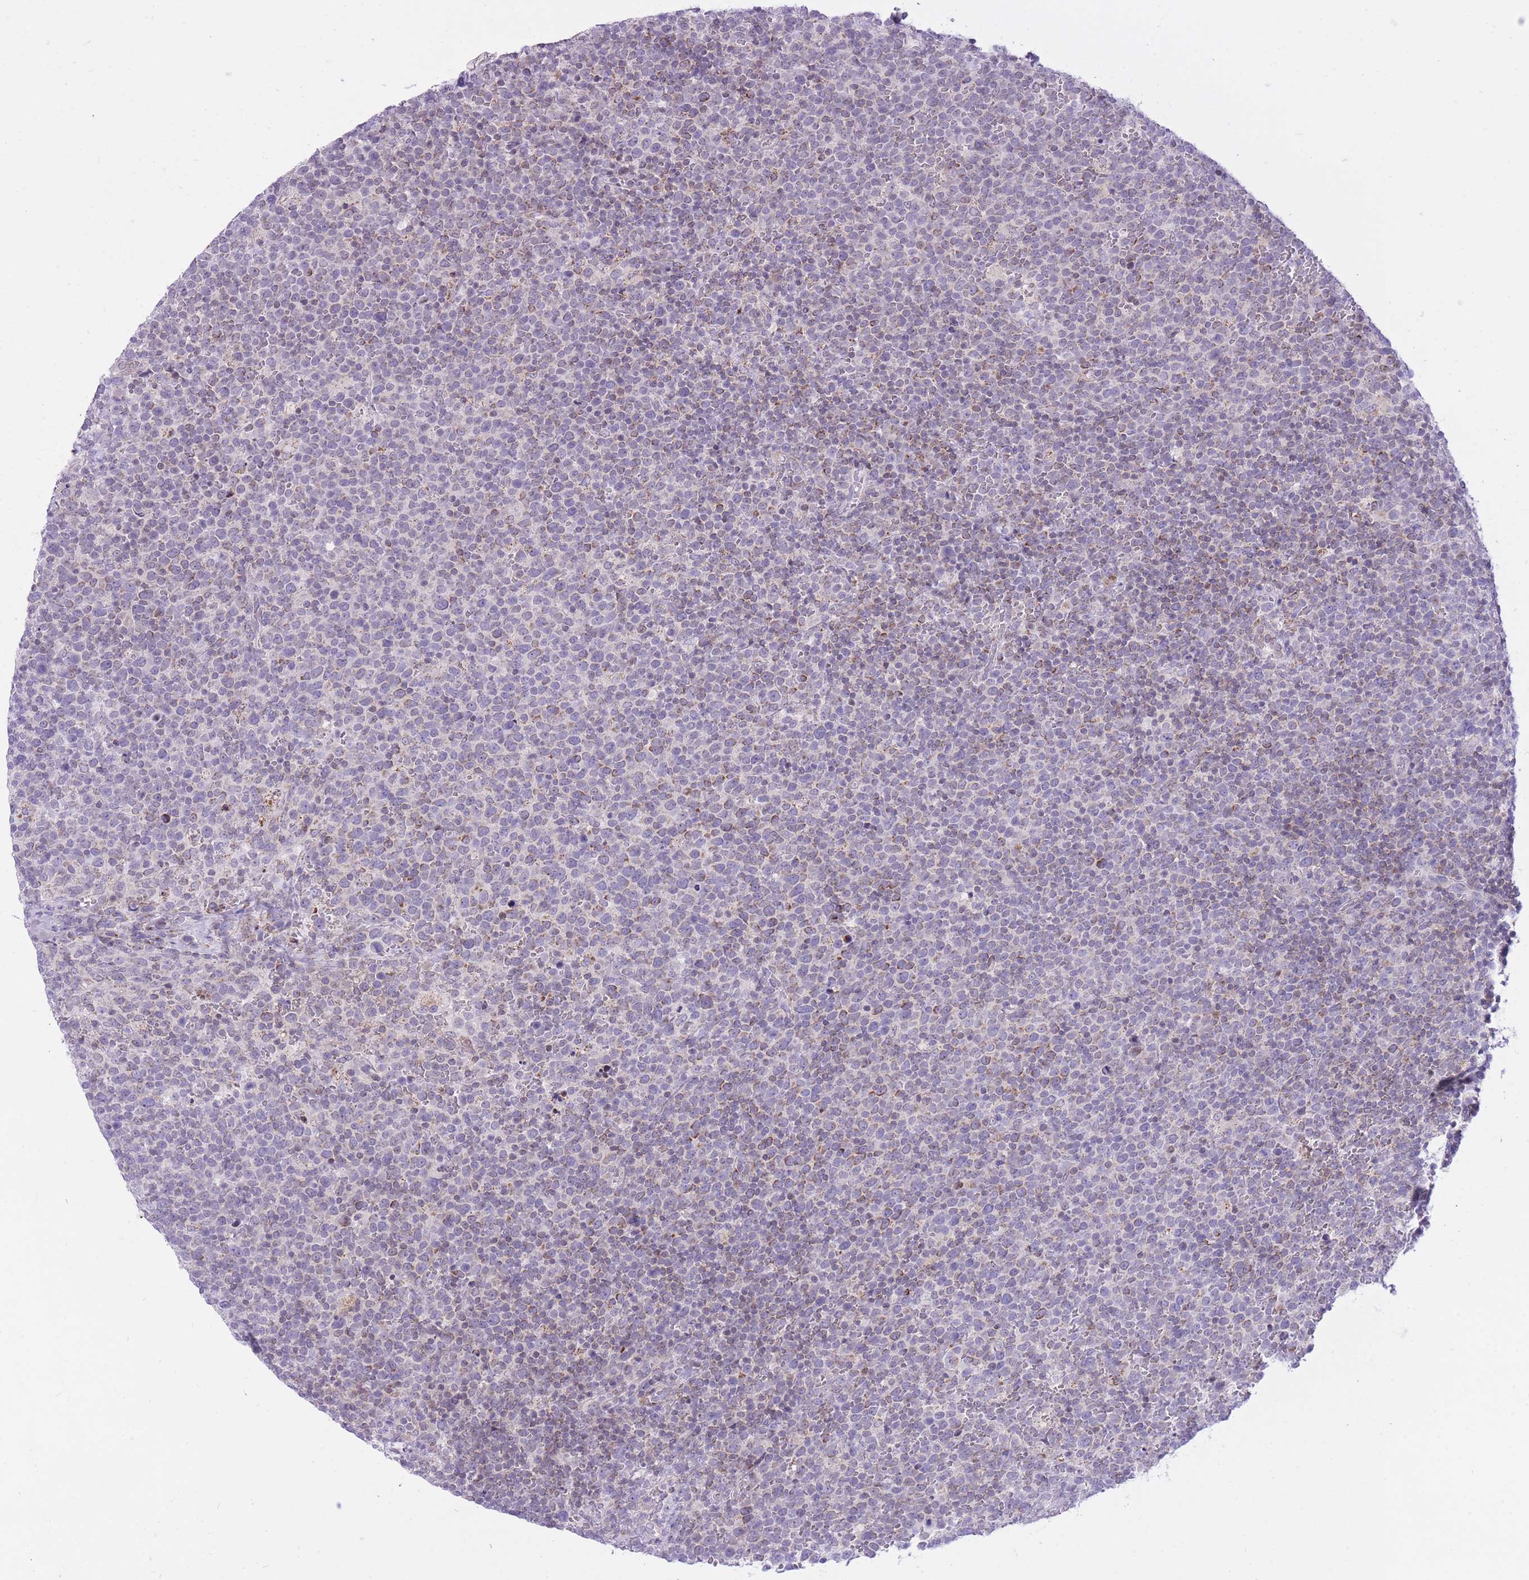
{"staining": {"intensity": "weak", "quantity": "<25%", "location": "cytoplasmic/membranous"}, "tissue": "lymphoma", "cell_type": "Tumor cells", "image_type": "cancer", "snomed": [{"axis": "morphology", "description": "Malignant lymphoma, non-Hodgkin's type, High grade"}, {"axis": "topography", "description": "Lymph node"}], "caption": "IHC photomicrograph of malignant lymphoma, non-Hodgkin's type (high-grade) stained for a protein (brown), which demonstrates no positivity in tumor cells. (DAB immunohistochemistry, high magnification).", "gene": "DENND2D", "patient": {"sex": "male", "age": 61}}